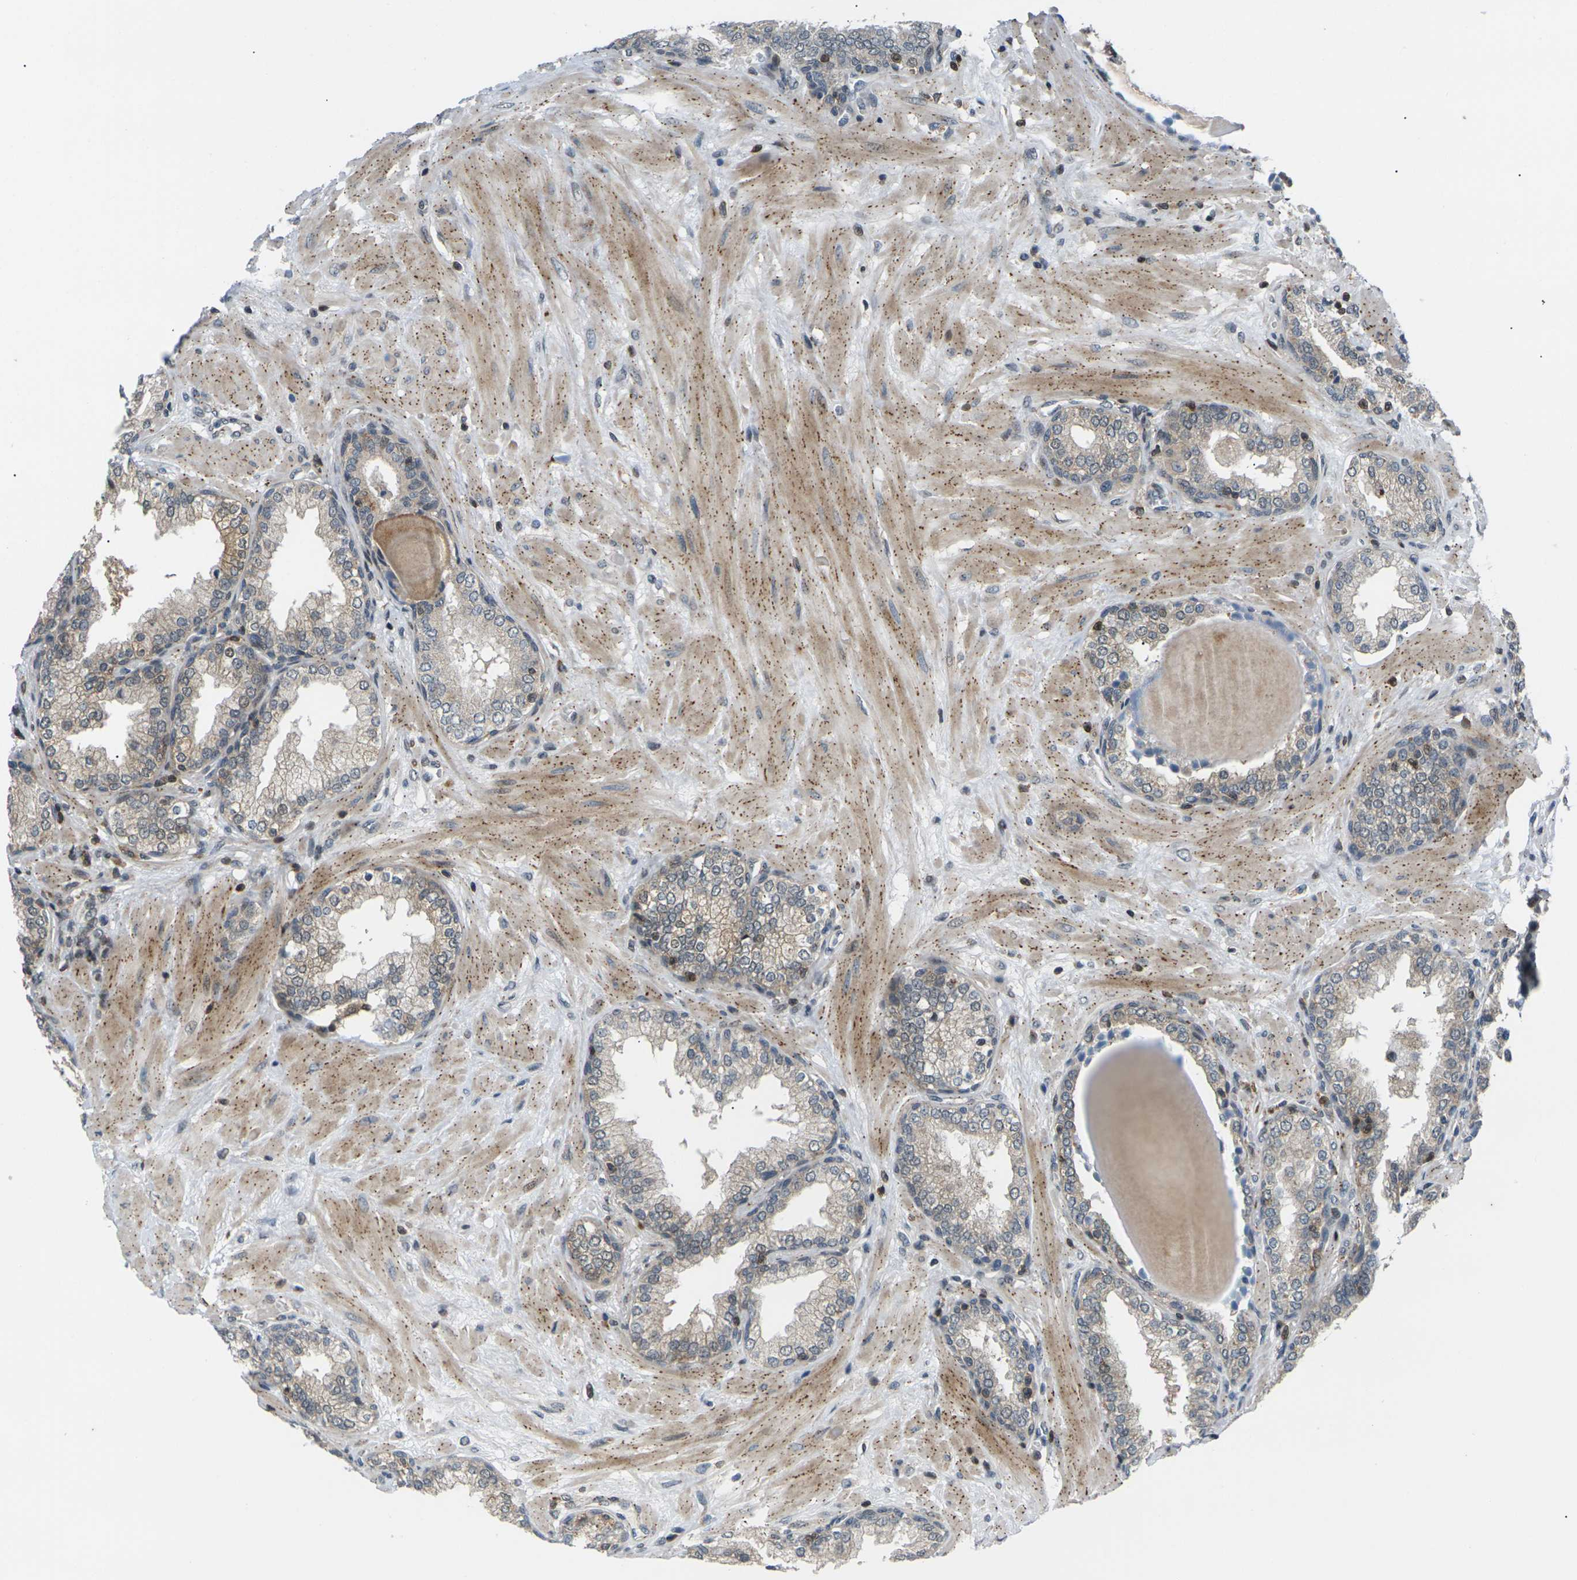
{"staining": {"intensity": "weak", "quantity": "<25%", "location": "cytoplasmic/membranous"}, "tissue": "prostate", "cell_type": "Glandular cells", "image_type": "normal", "snomed": [{"axis": "morphology", "description": "Normal tissue, NOS"}, {"axis": "topography", "description": "Prostate"}], "caption": "This is a photomicrograph of immunohistochemistry staining of unremarkable prostate, which shows no positivity in glandular cells.", "gene": "RPS6KA3", "patient": {"sex": "male", "age": 51}}